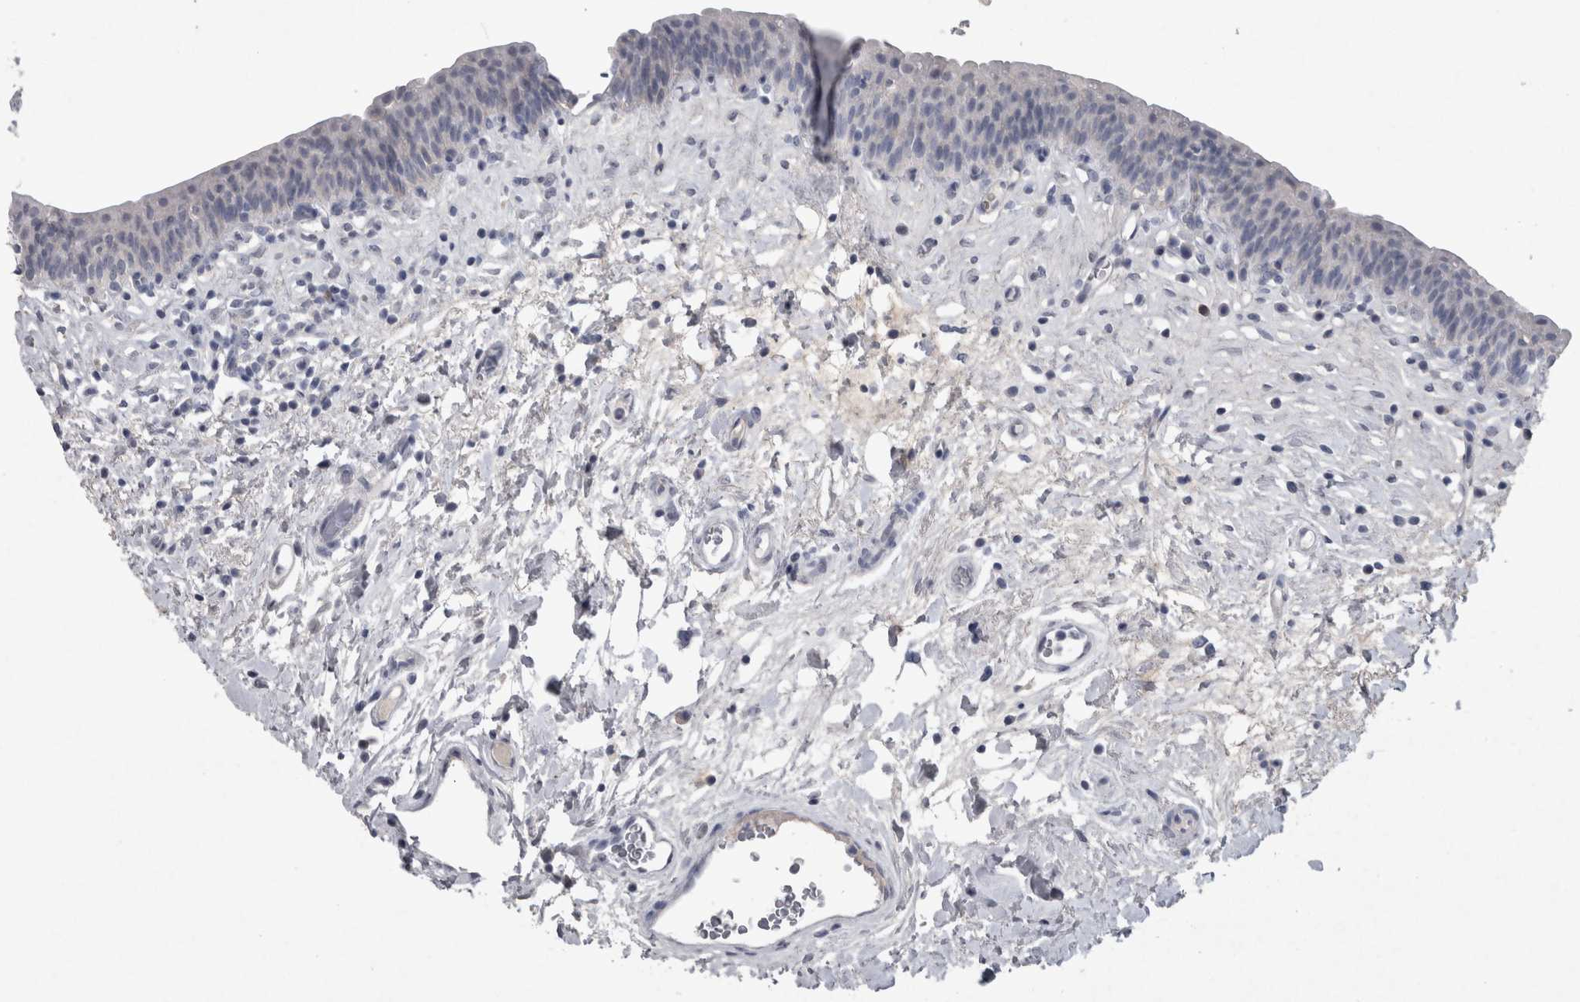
{"staining": {"intensity": "negative", "quantity": "none", "location": "none"}, "tissue": "urinary bladder", "cell_type": "Urothelial cells", "image_type": "normal", "snomed": [{"axis": "morphology", "description": "Normal tissue, NOS"}, {"axis": "topography", "description": "Urinary bladder"}], "caption": "High magnification brightfield microscopy of normal urinary bladder stained with DAB (3,3'-diaminobenzidine) (brown) and counterstained with hematoxylin (blue): urothelial cells show no significant expression. Nuclei are stained in blue.", "gene": "PDX1", "patient": {"sex": "male", "age": 83}}